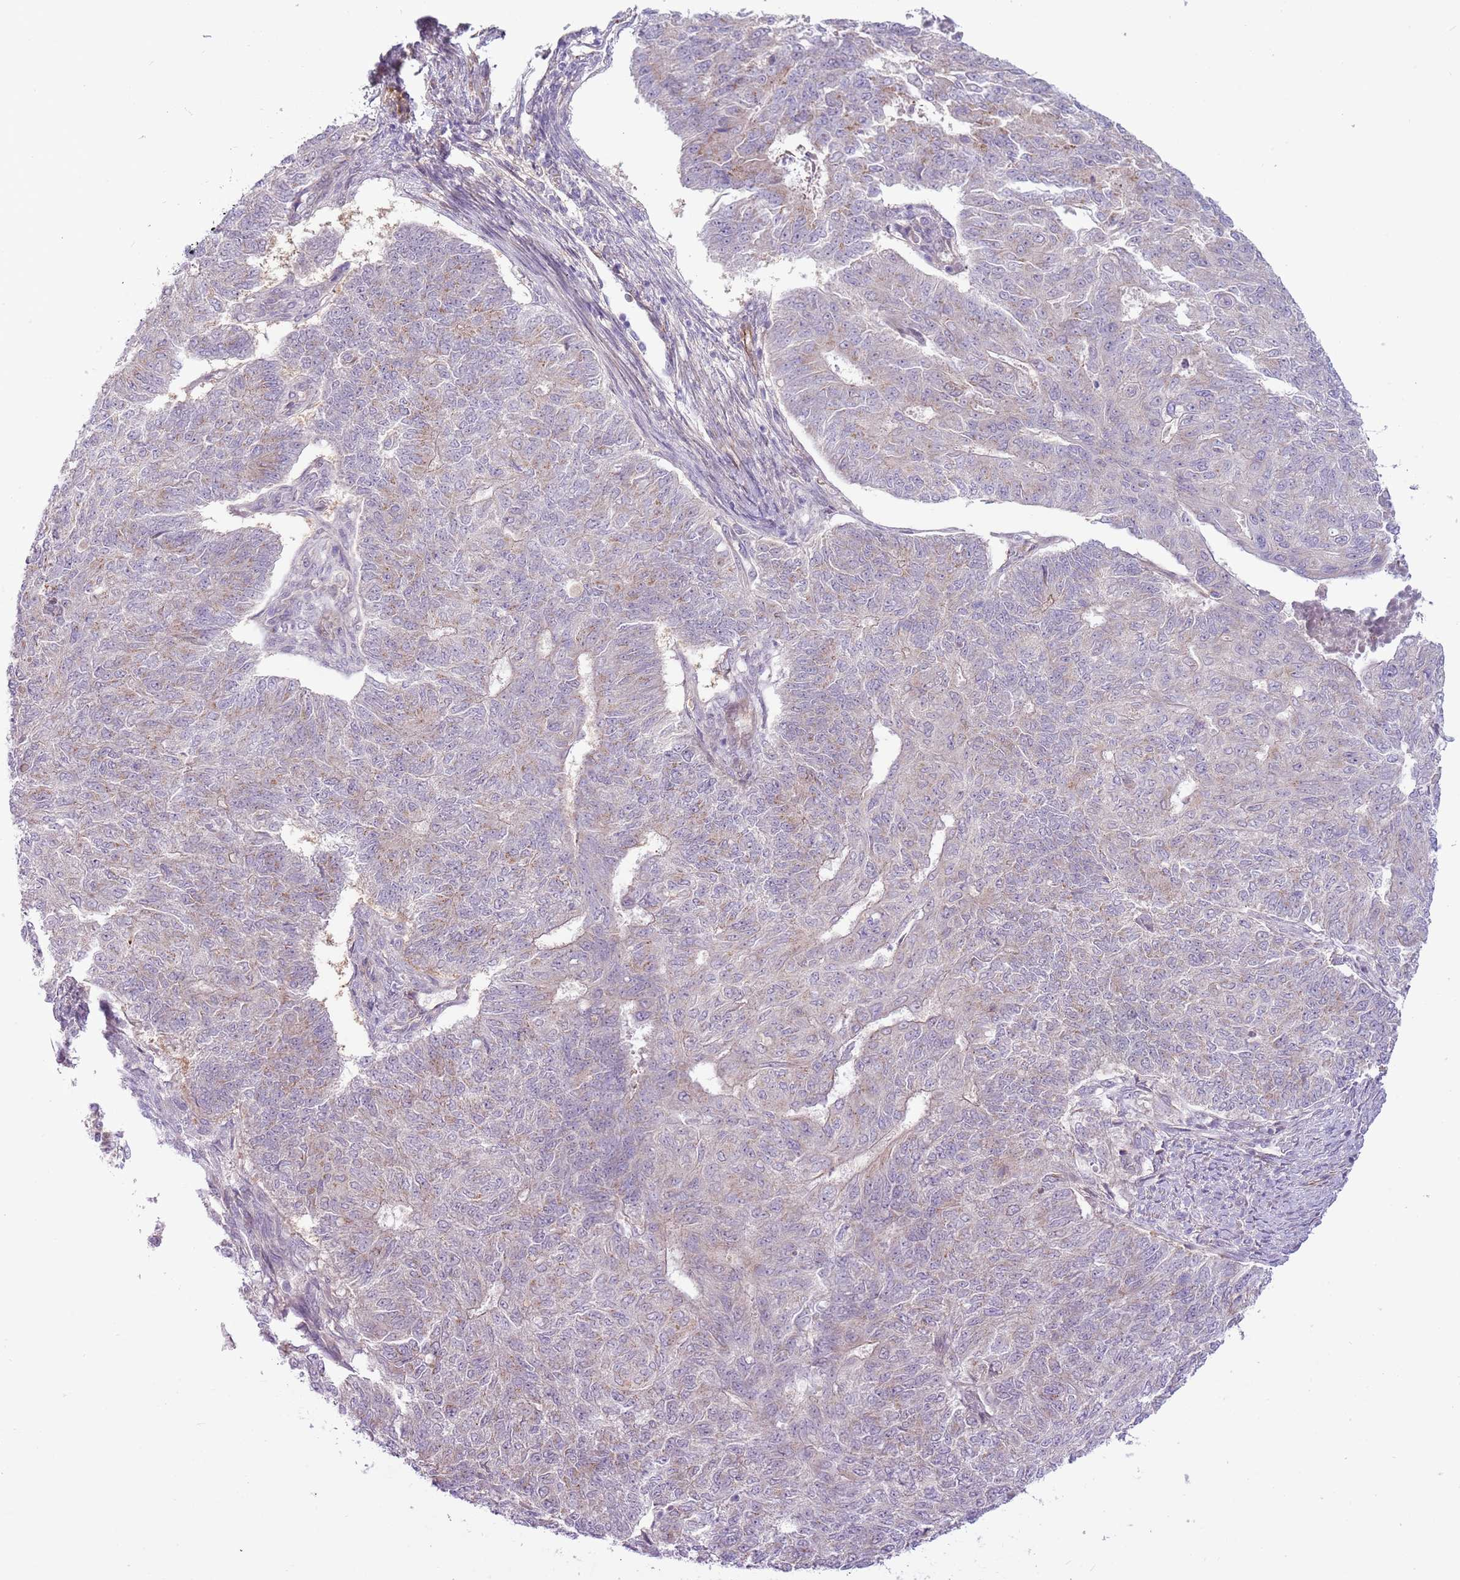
{"staining": {"intensity": "weak", "quantity": "<25%", "location": "cytoplasmic/membranous"}, "tissue": "endometrial cancer", "cell_type": "Tumor cells", "image_type": "cancer", "snomed": [{"axis": "morphology", "description": "Adenocarcinoma, NOS"}, {"axis": "topography", "description": "Endometrium"}], "caption": "IHC histopathology image of neoplastic tissue: endometrial cancer stained with DAB displays no significant protein expression in tumor cells.", "gene": "MRO", "patient": {"sex": "female", "age": 32}}